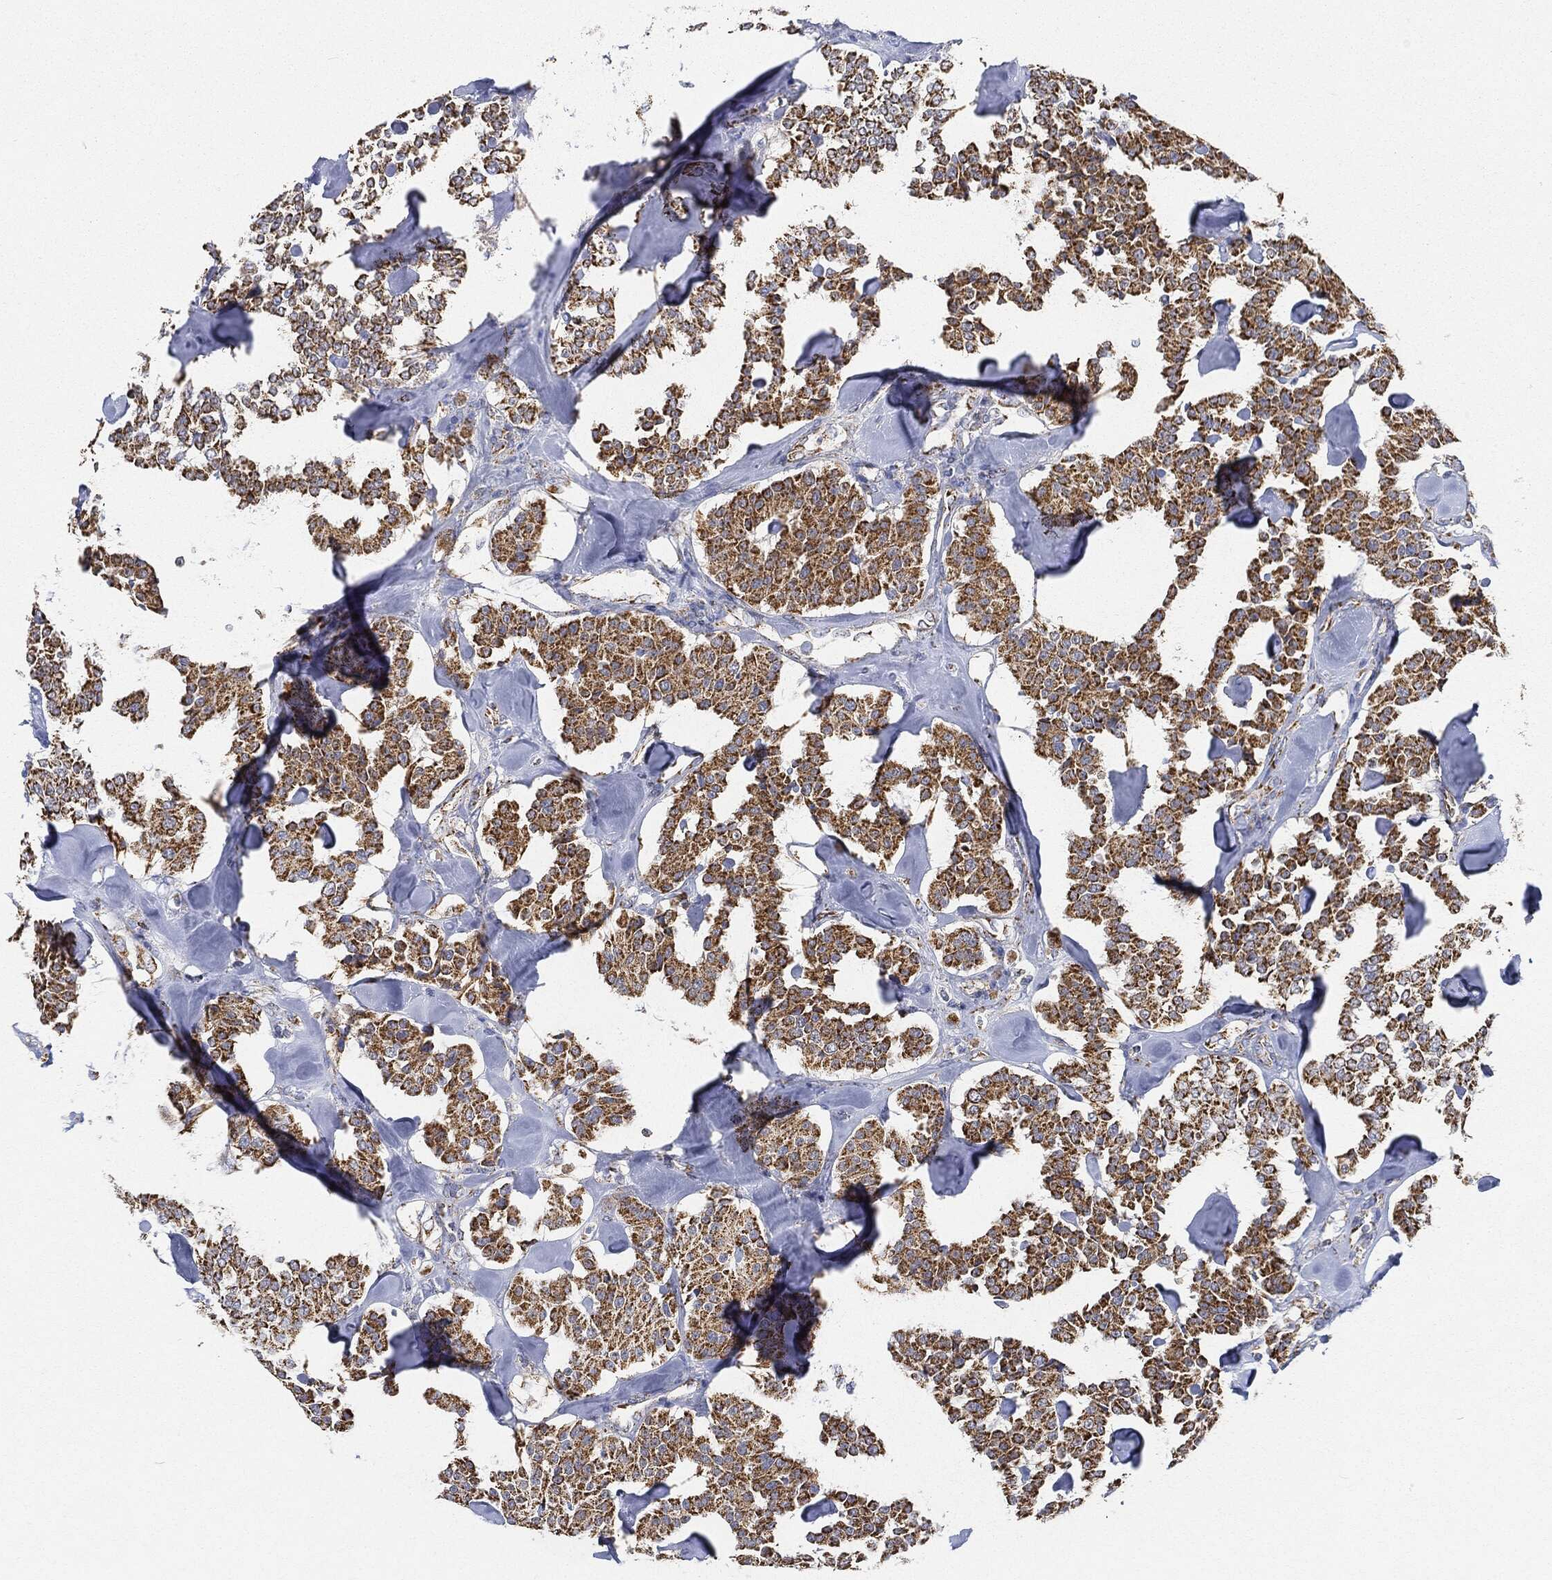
{"staining": {"intensity": "strong", "quantity": ">75%", "location": "cytoplasmic/membranous"}, "tissue": "carcinoid", "cell_type": "Tumor cells", "image_type": "cancer", "snomed": [{"axis": "morphology", "description": "Carcinoid, malignant, NOS"}, {"axis": "topography", "description": "Pancreas"}], "caption": "A brown stain highlights strong cytoplasmic/membranous staining of a protein in carcinoid tumor cells.", "gene": "CAPN15", "patient": {"sex": "male", "age": 41}}